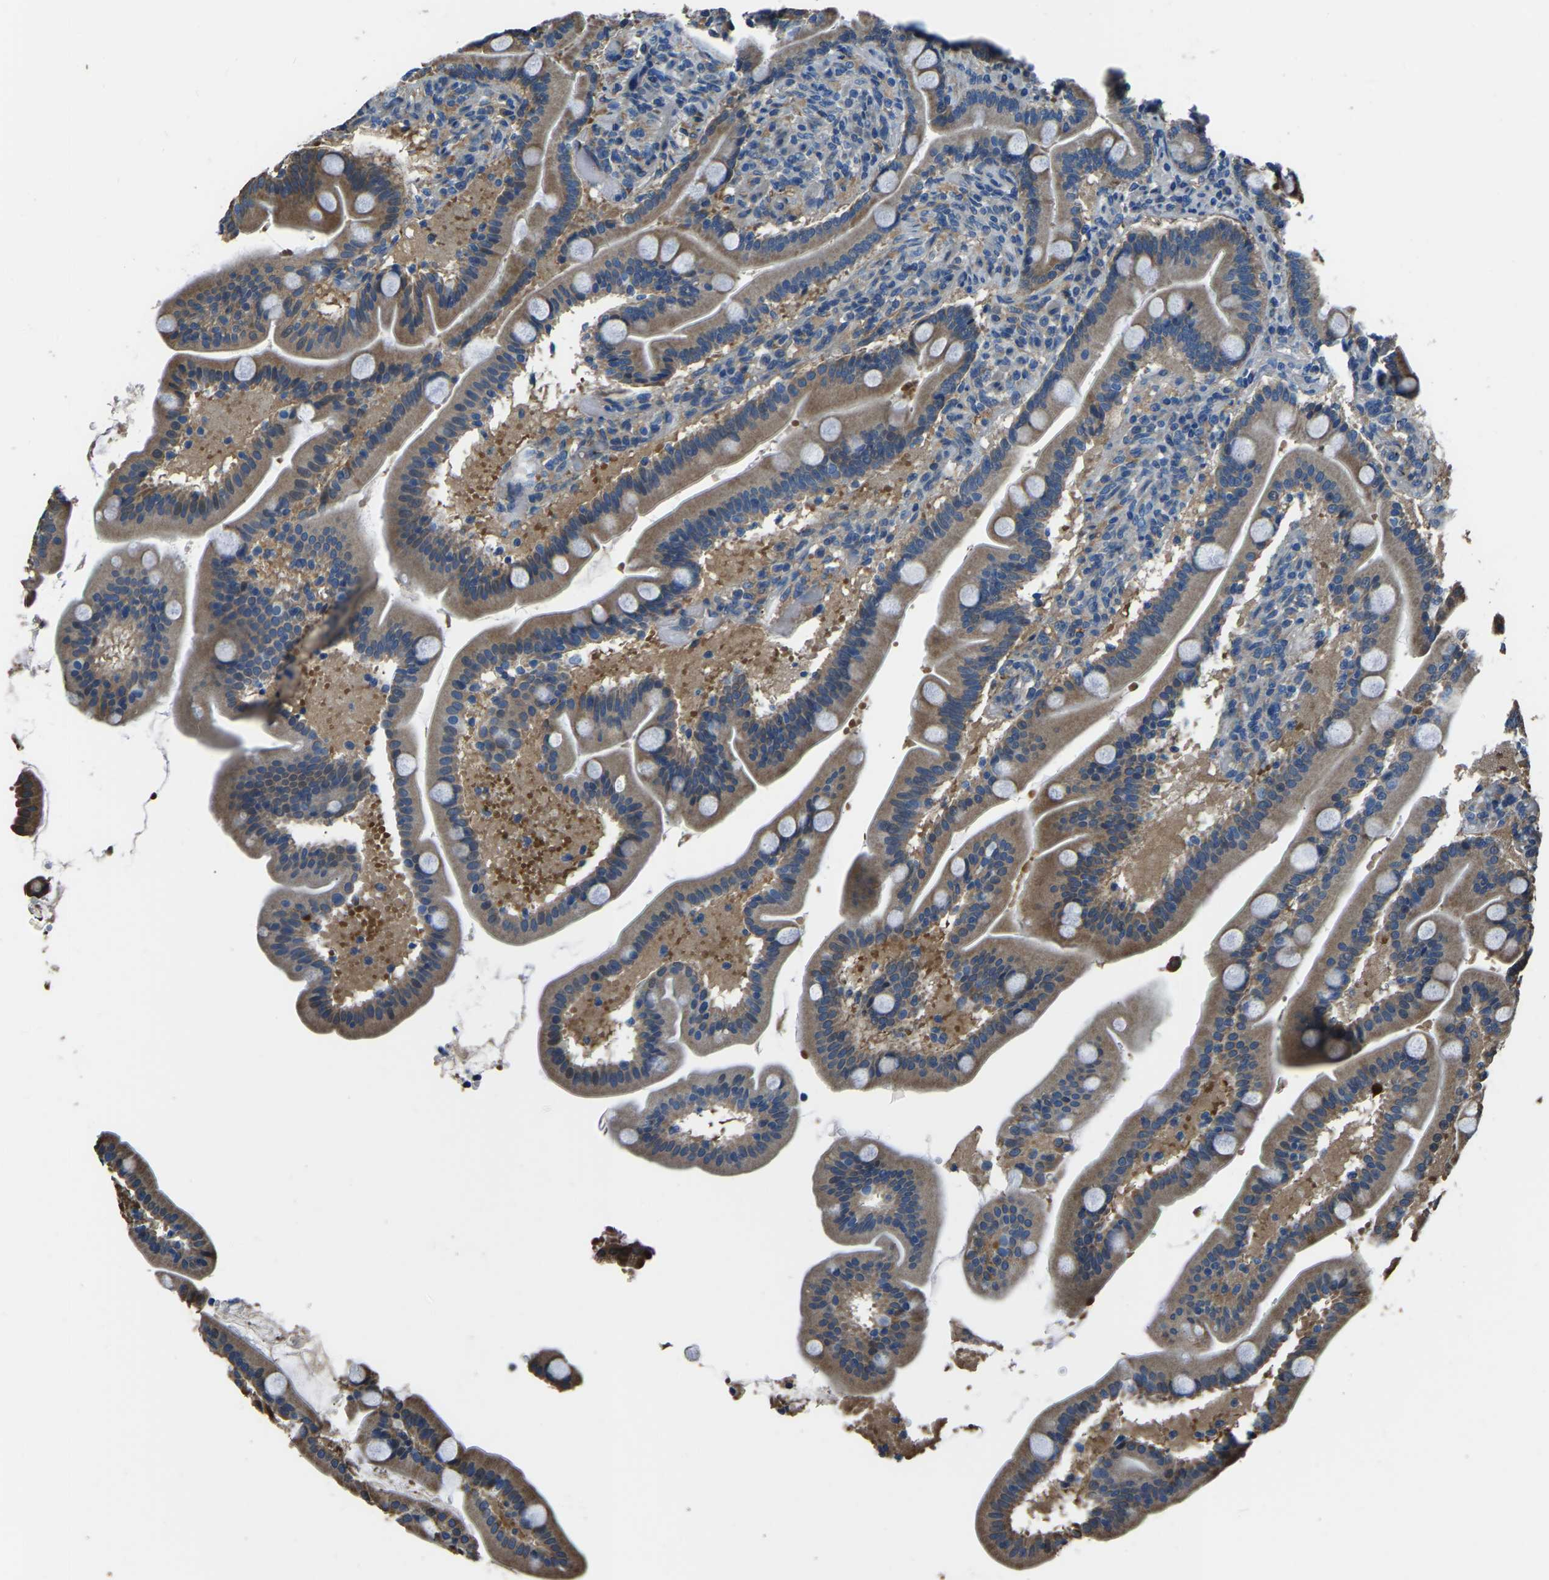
{"staining": {"intensity": "moderate", "quantity": "25%-75%", "location": "cytoplasmic/membranous"}, "tissue": "duodenum", "cell_type": "Glandular cells", "image_type": "normal", "snomed": [{"axis": "morphology", "description": "Normal tissue, NOS"}, {"axis": "topography", "description": "Duodenum"}], "caption": "Brown immunohistochemical staining in benign duodenum reveals moderate cytoplasmic/membranous staining in about 25%-75% of glandular cells.", "gene": "COL3A1", "patient": {"sex": "male", "age": 54}}